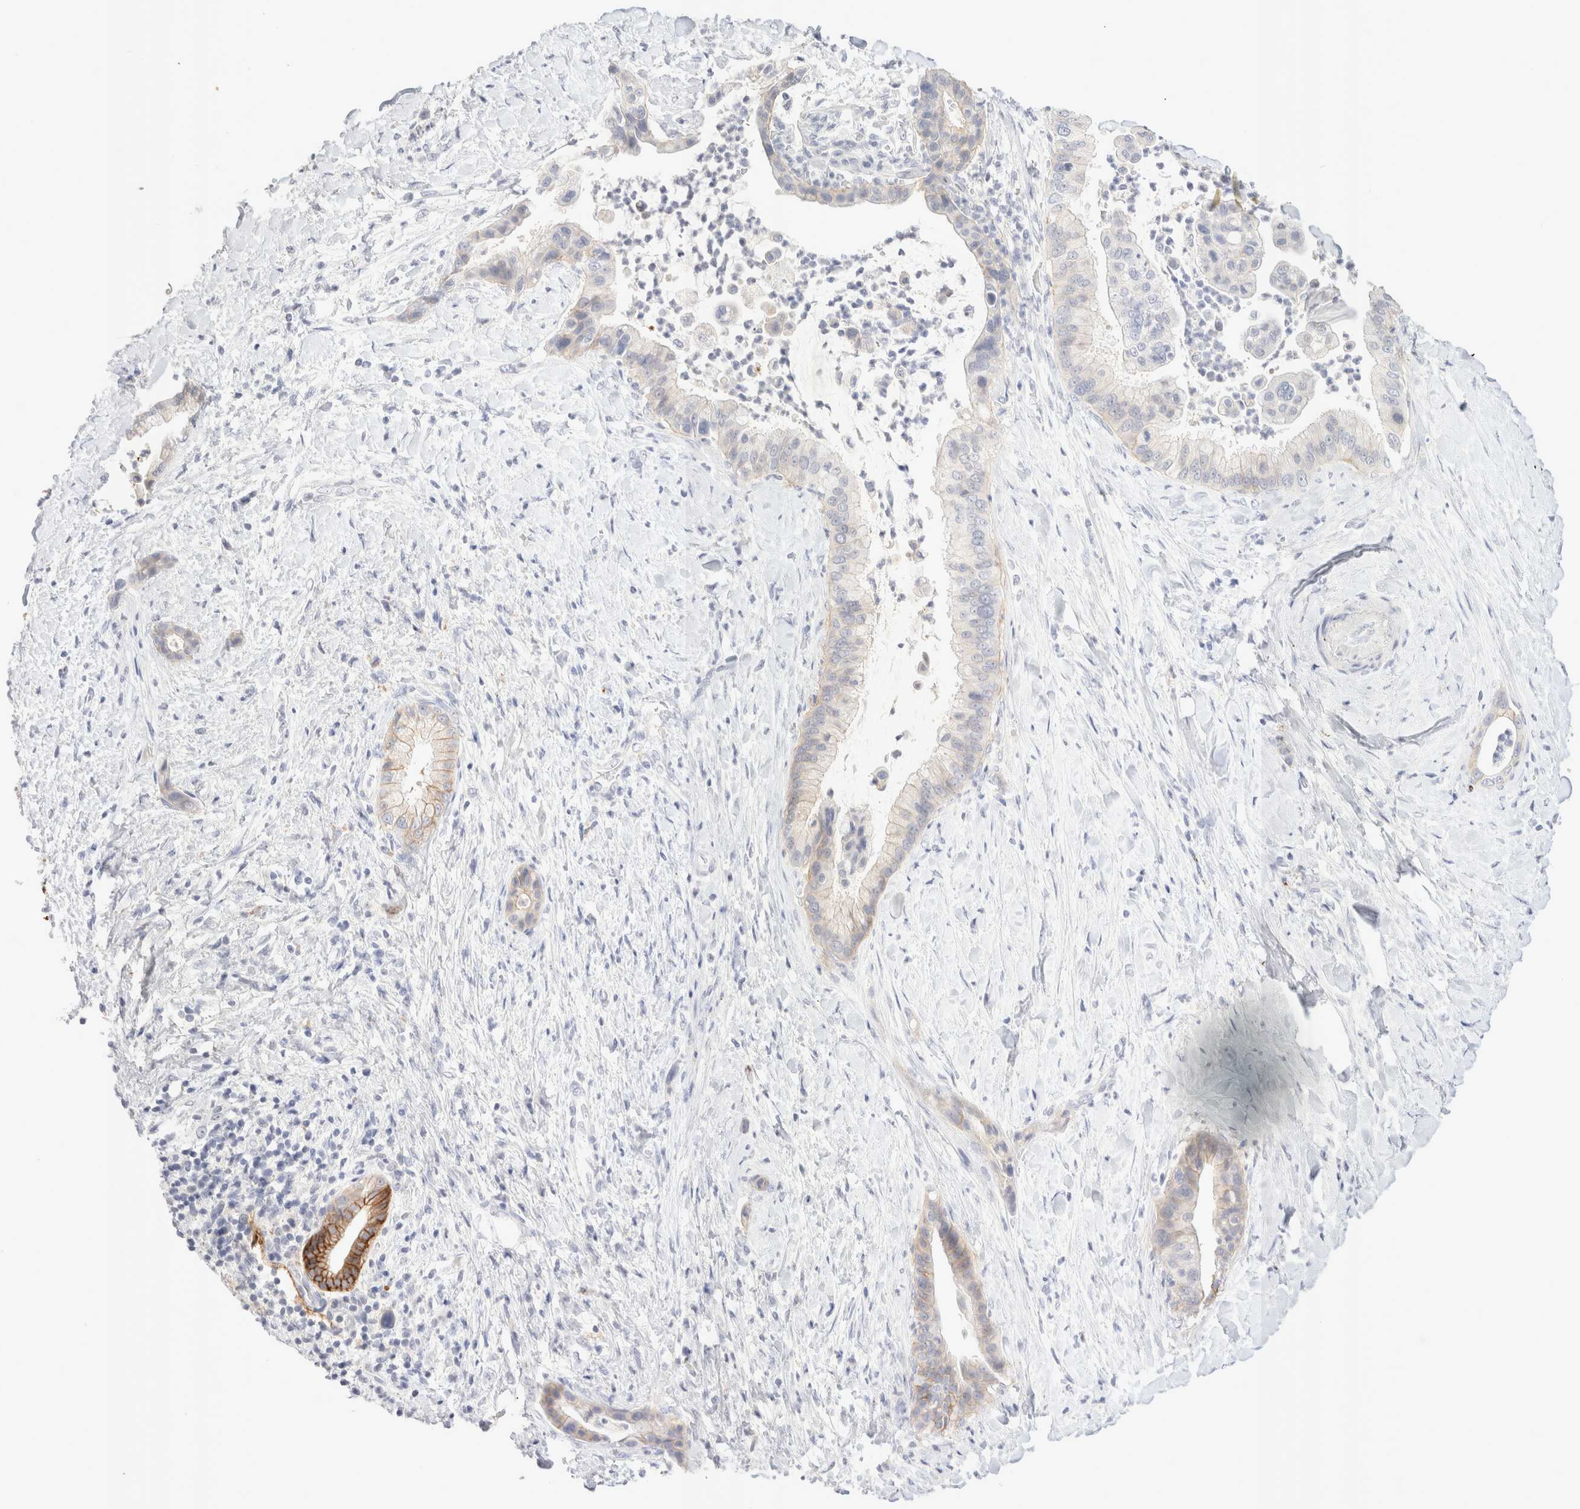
{"staining": {"intensity": "moderate", "quantity": "<25%", "location": "cytoplasmic/membranous"}, "tissue": "liver cancer", "cell_type": "Tumor cells", "image_type": "cancer", "snomed": [{"axis": "morphology", "description": "Cholangiocarcinoma"}, {"axis": "topography", "description": "Liver"}], "caption": "This histopathology image demonstrates liver cholangiocarcinoma stained with immunohistochemistry (IHC) to label a protein in brown. The cytoplasmic/membranous of tumor cells show moderate positivity for the protein. Nuclei are counter-stained blue.", "gene": "EPCAM", "patient": {"sex": "female", "age": 54}}